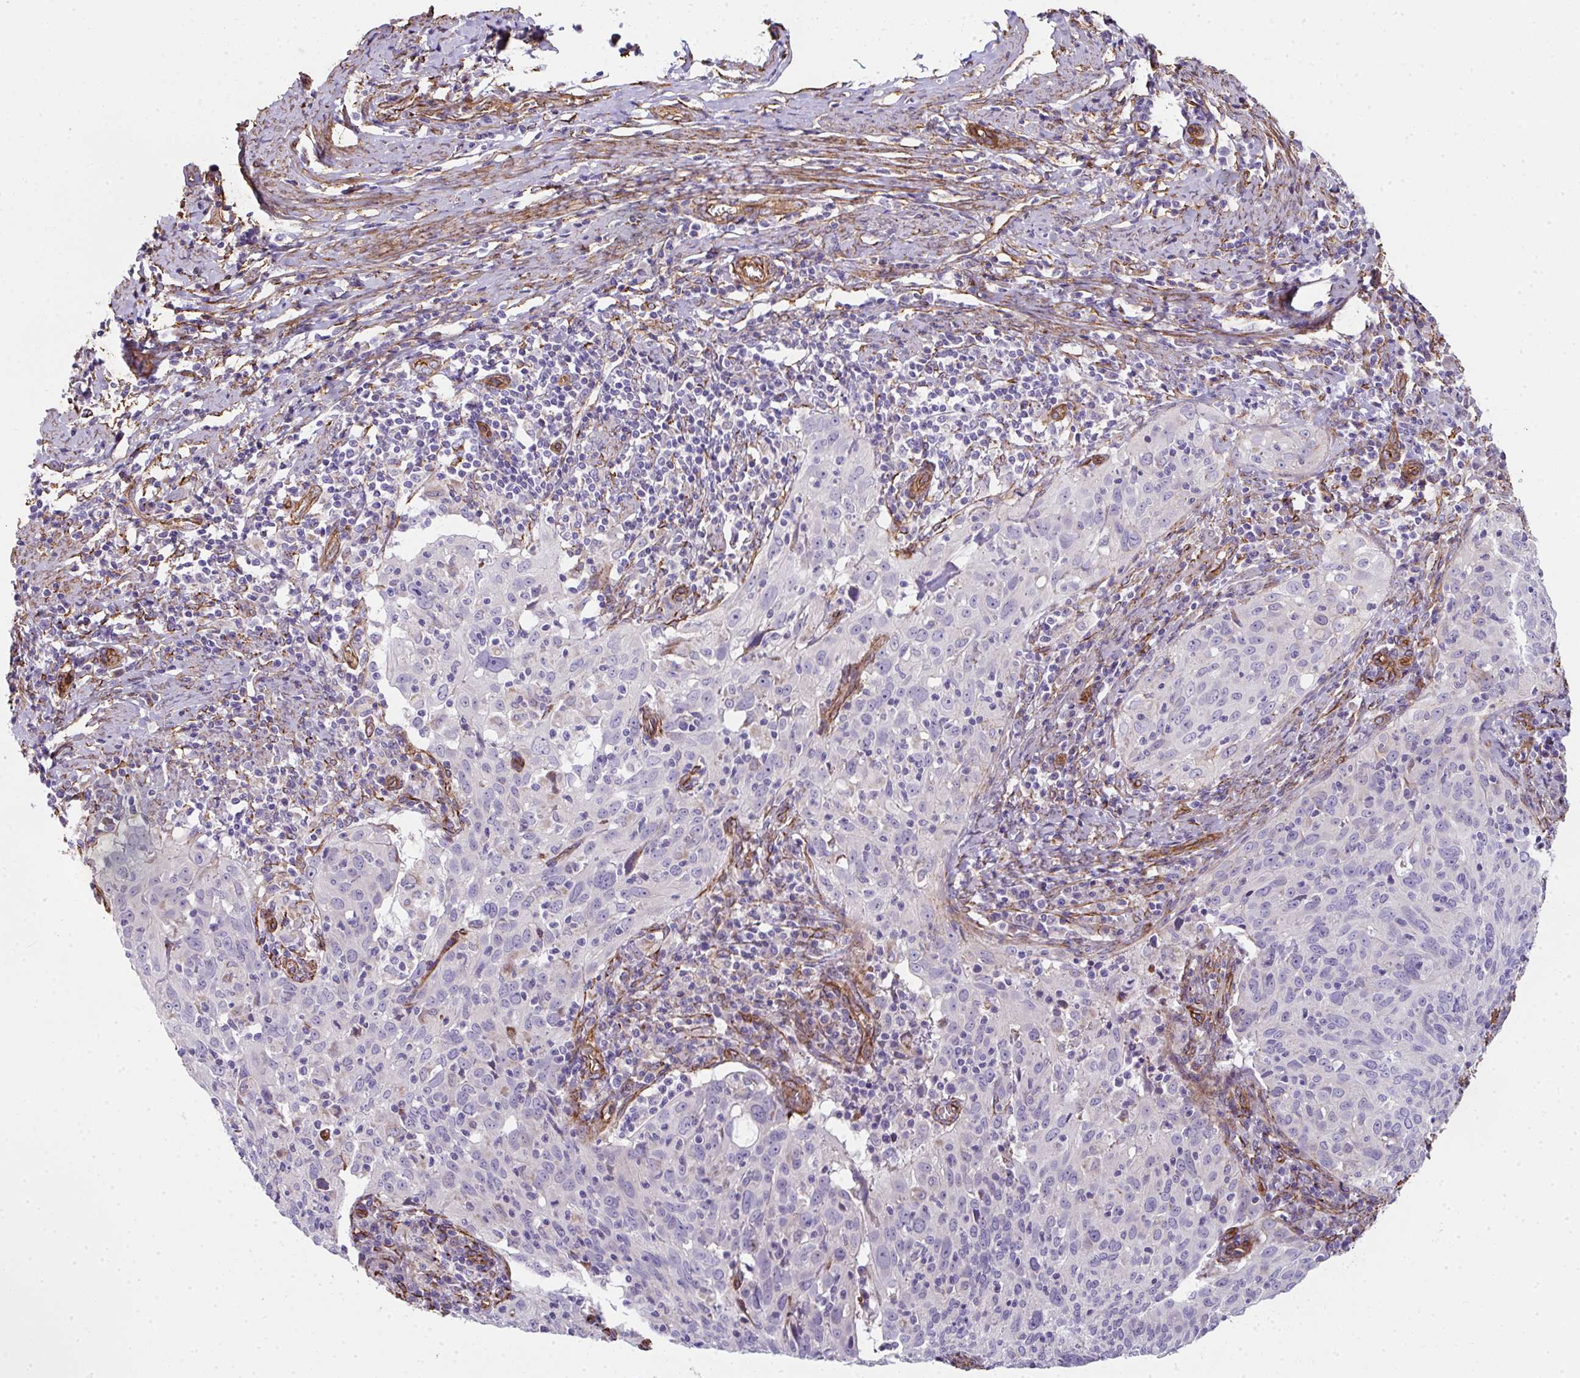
{"staining": {"intensity": "negative", "quantity": "none", "location": "none"}, "tissue": "cervical cancer", "cell_type": "Tumor cells", "image_type": "cancer", "snomed": [{"axis": "morphology", "description": "Squamous cell carcinoma, NOS"}, {"axis": "topography", "description": "Cervix"}], "caption": "This photomicrograph is of cervical cancer (squamous cell carcinoma) stained with immunohistochemistry to label a protein in brown with the nuclei are counter-stained blue. There is no staining in tumor cells.", "gene": "ANKUB1", "patient": {"sex": "female", "age": 31}}